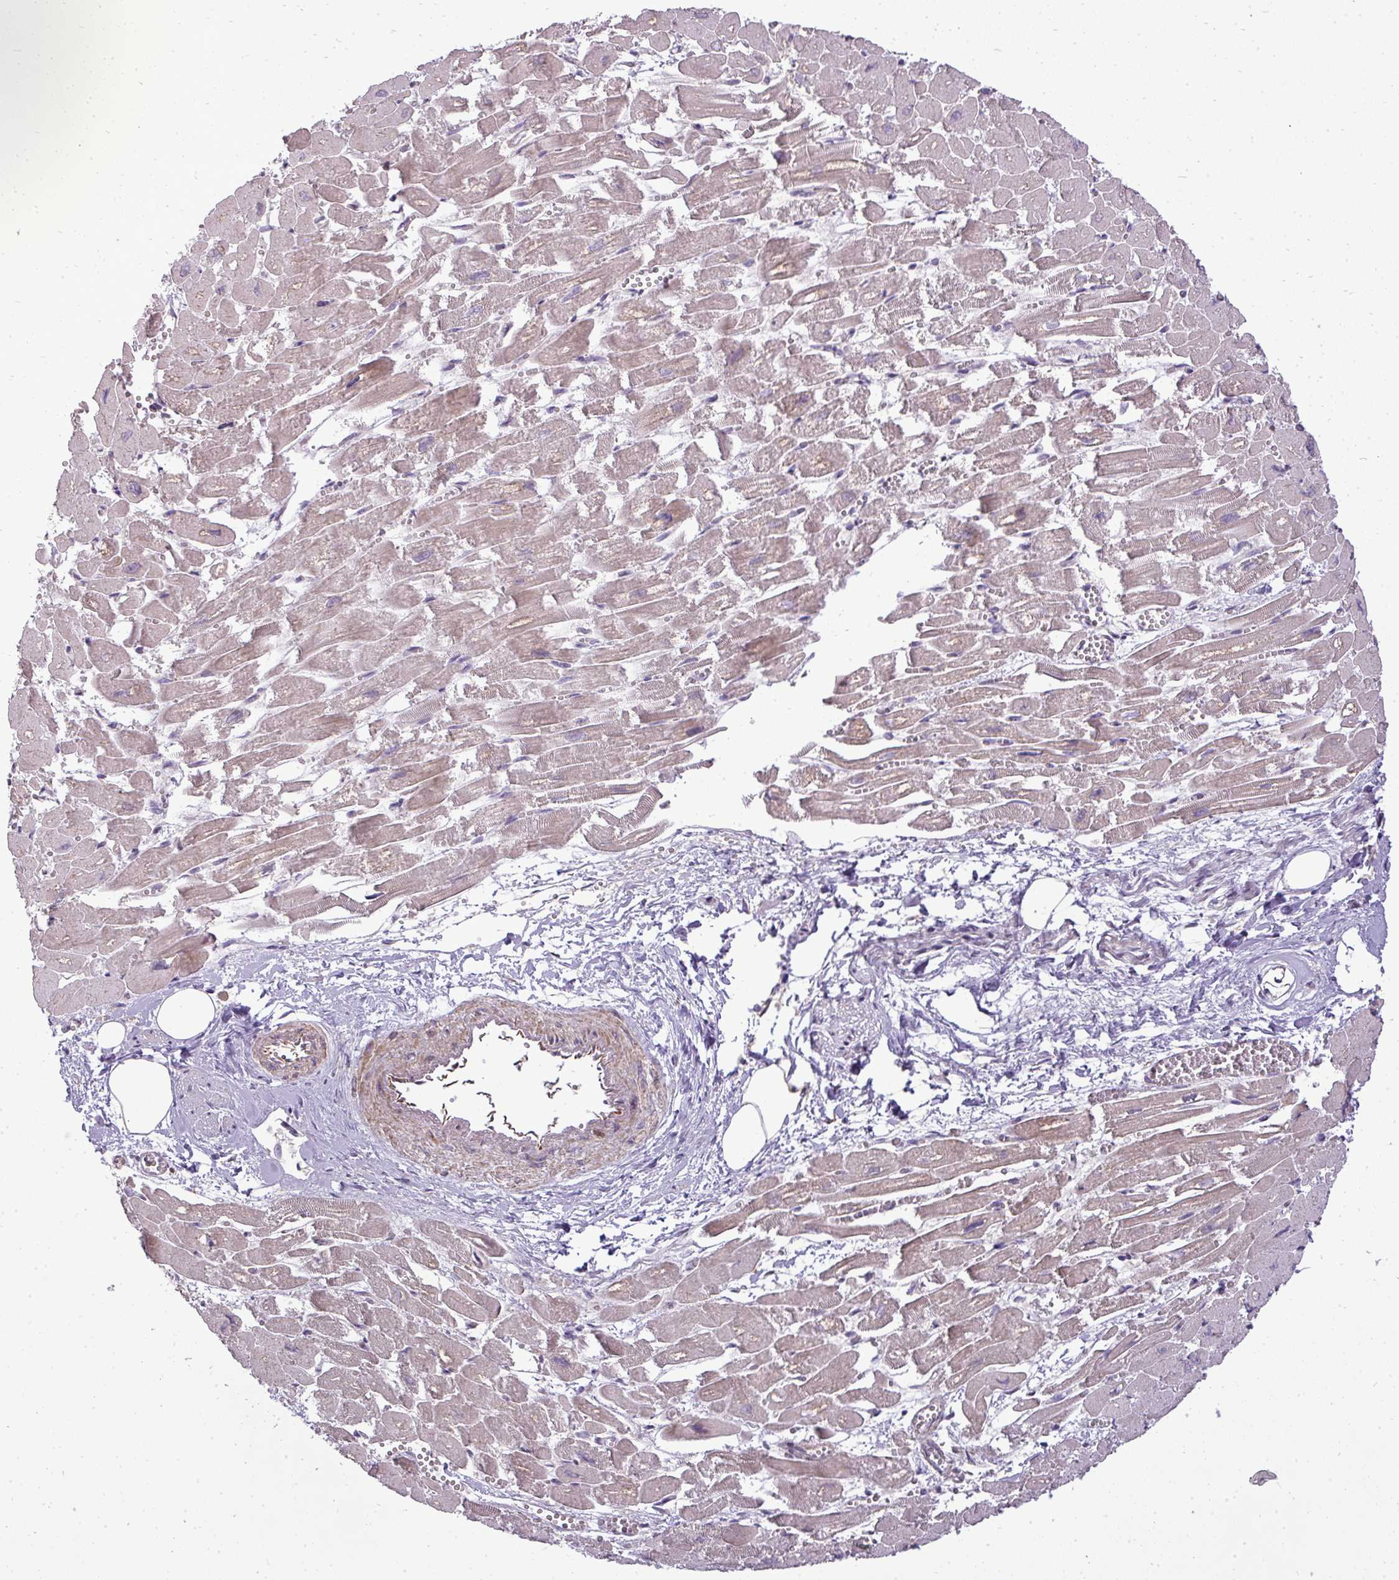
{"staining": {"intensity": "moderate", "quantity": "25%-75%", "location": "cytoplasmic/membranous"}, "tissue": "heart muscle", "cell_type": "Cardiomyocytes", "image_type": "normal", "snomed": [{"axis": "morphology", "description": "Normal tissue, NOS"}, {"axis": "topography", "description": "Heart"}], "caption": "Protein staining of benign heart muscle displays moderate cytoplasmic/membranous positivity in about 25%-75% of cardiomyocytes. The staining was performed using DAB (3,3'-diaminobenzidine), with brown indicating positive protein expression. Nuclei are stained blue with hematoxylin.", "gene": "PDRG1", "patient": {"sex": "male", "age": 54}}